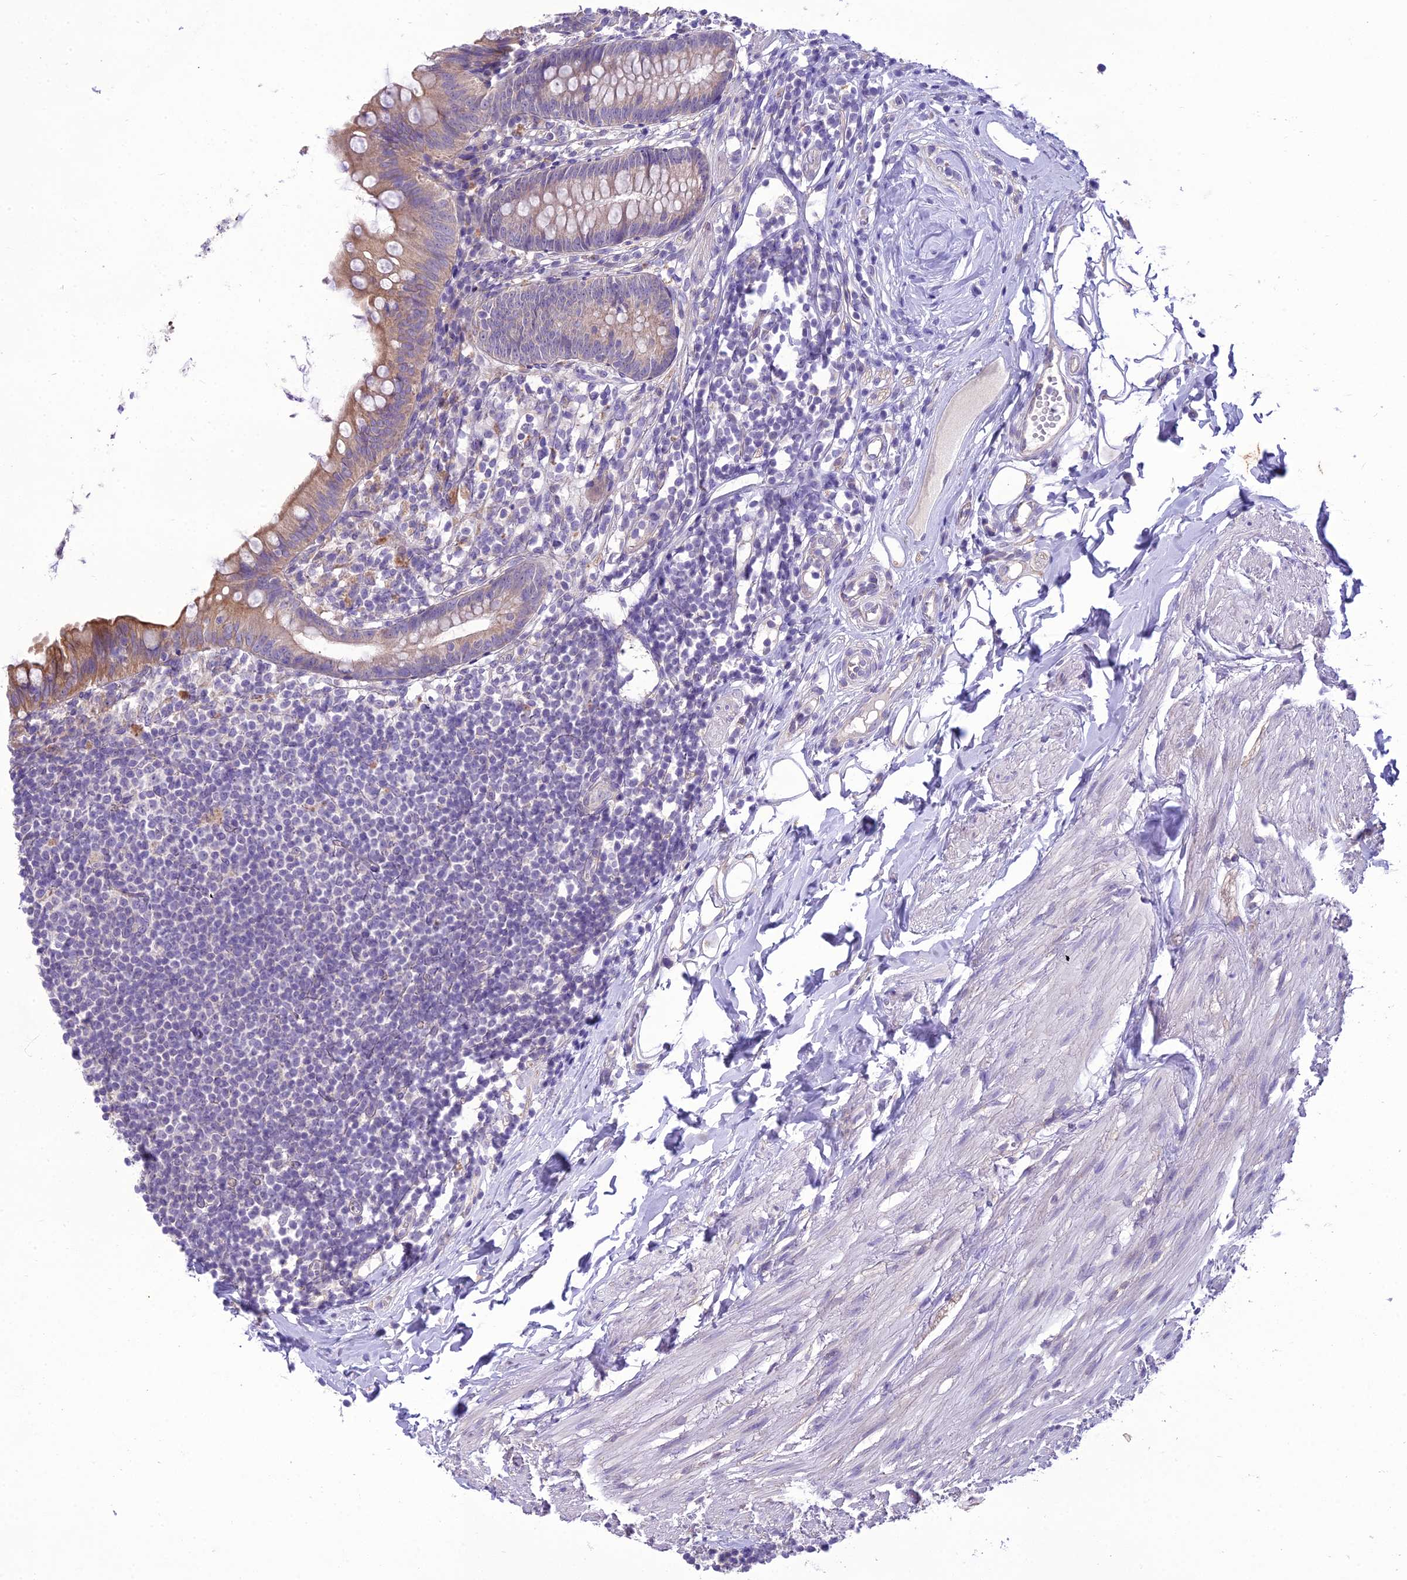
{"staining": {"intensity": "moderate", "quantity": "<25%", "location": "cytoplasmic/membranous"}, "tissue": "appendix", "cell_type": "Glandular cells", "image_type": "normal", "snomed": [{"axis": "morphology", "description": "Normal tissue, NOS"}, {"axis": "topography", "description": "Appendix"}], "caption": "An immunohistochemistry (IHC) image of benign tissue is shown. Protein staining in brown shows moderate cytoplasmic/membranous positivity in appendix within glandular cells. The protein is shown in brown color, while the nuclei are stained blue.", "gene": "SCRT1", "patient": {"sex": "female", "age": 62}}